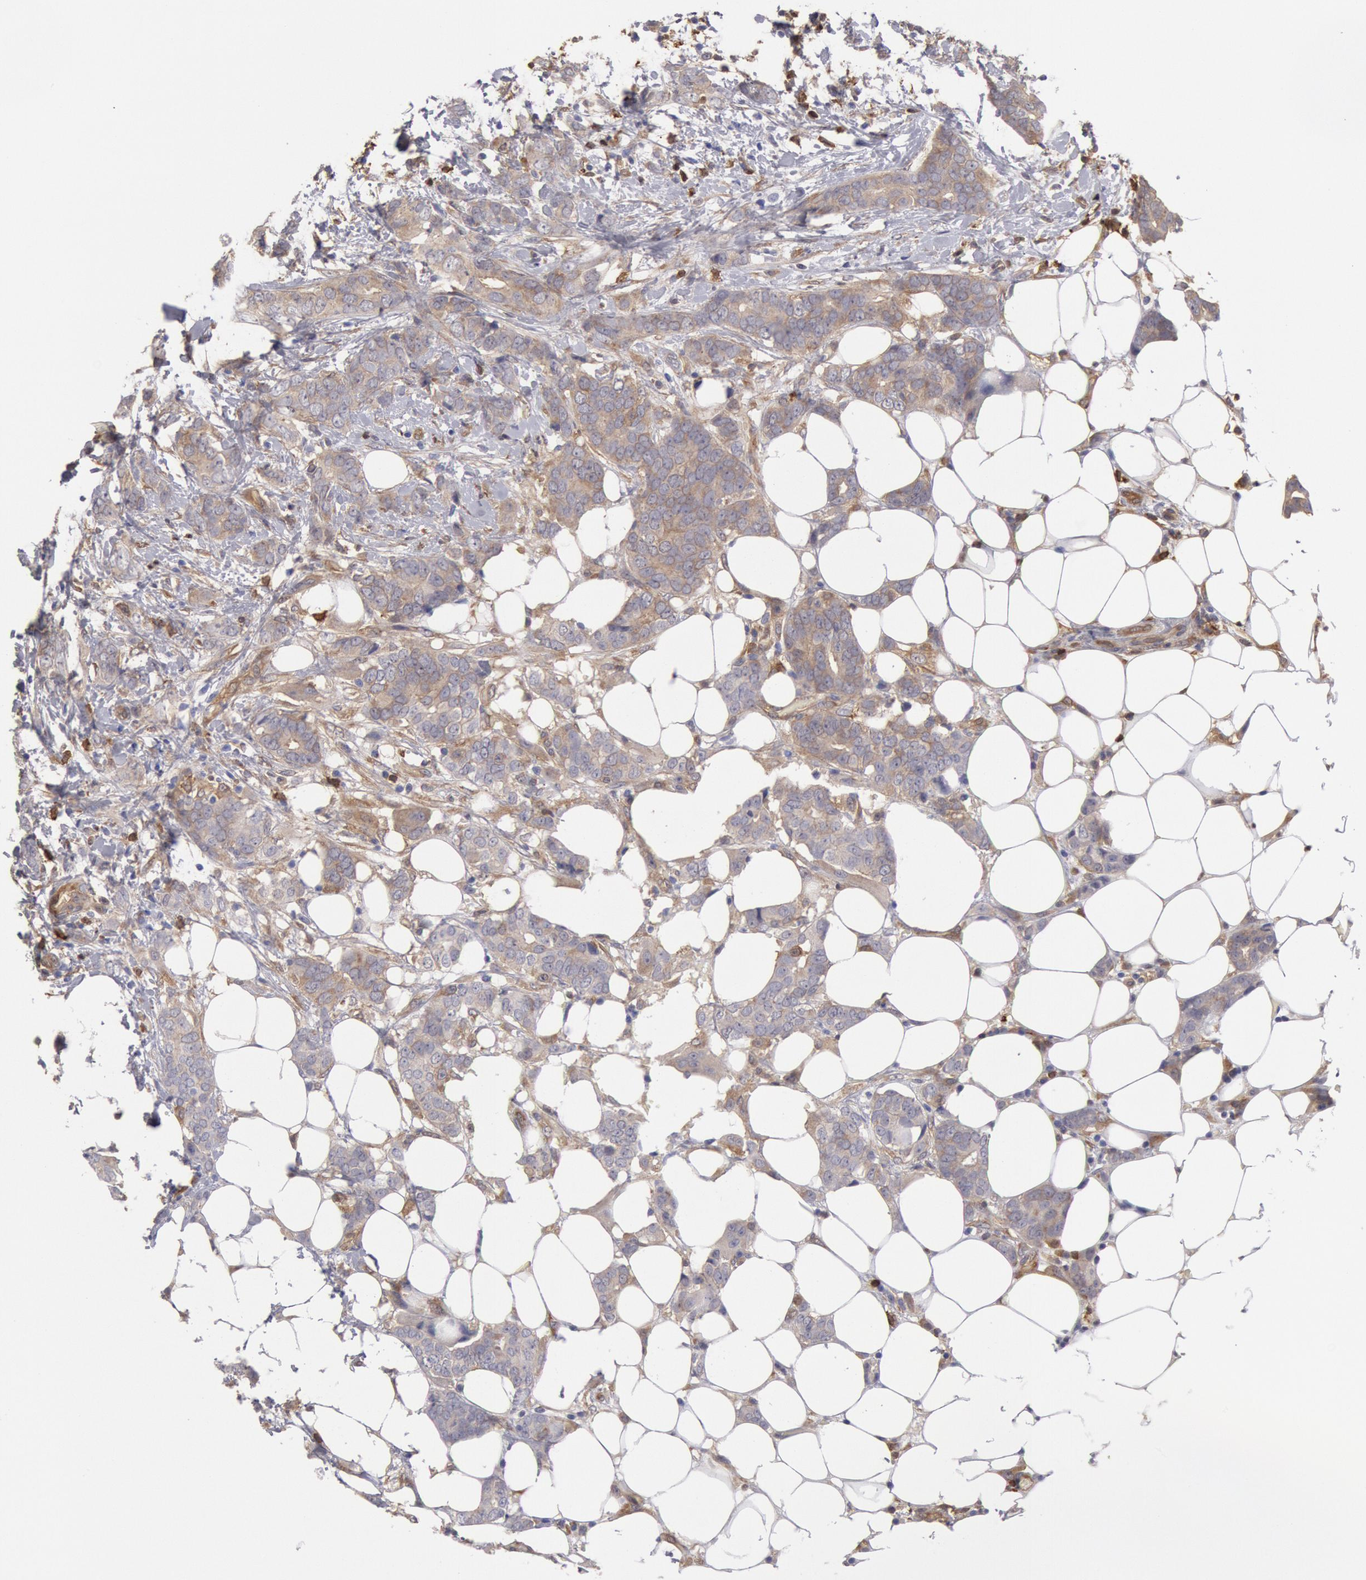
{"staining": {"intensity": "weak", "quantity": "25%-75%", "location": "cytoplasmic/membranous"}, "tissue": "breast cancer", "cell_type": "Tumor cells", "image_type": "cancer", "snomed": [{"axis": "morphology", "description": "Duct carcinoma"}, {"axis": "topography", "description": "Breast"}], "caption": "A brown stain highlights weak cytoplasmic/membranous positivity of a protein in human breast infiltrating ductal carcinoma tumor cells.", "gene": "CCDC50", "patient": {"sex": "female", "age": 53}}